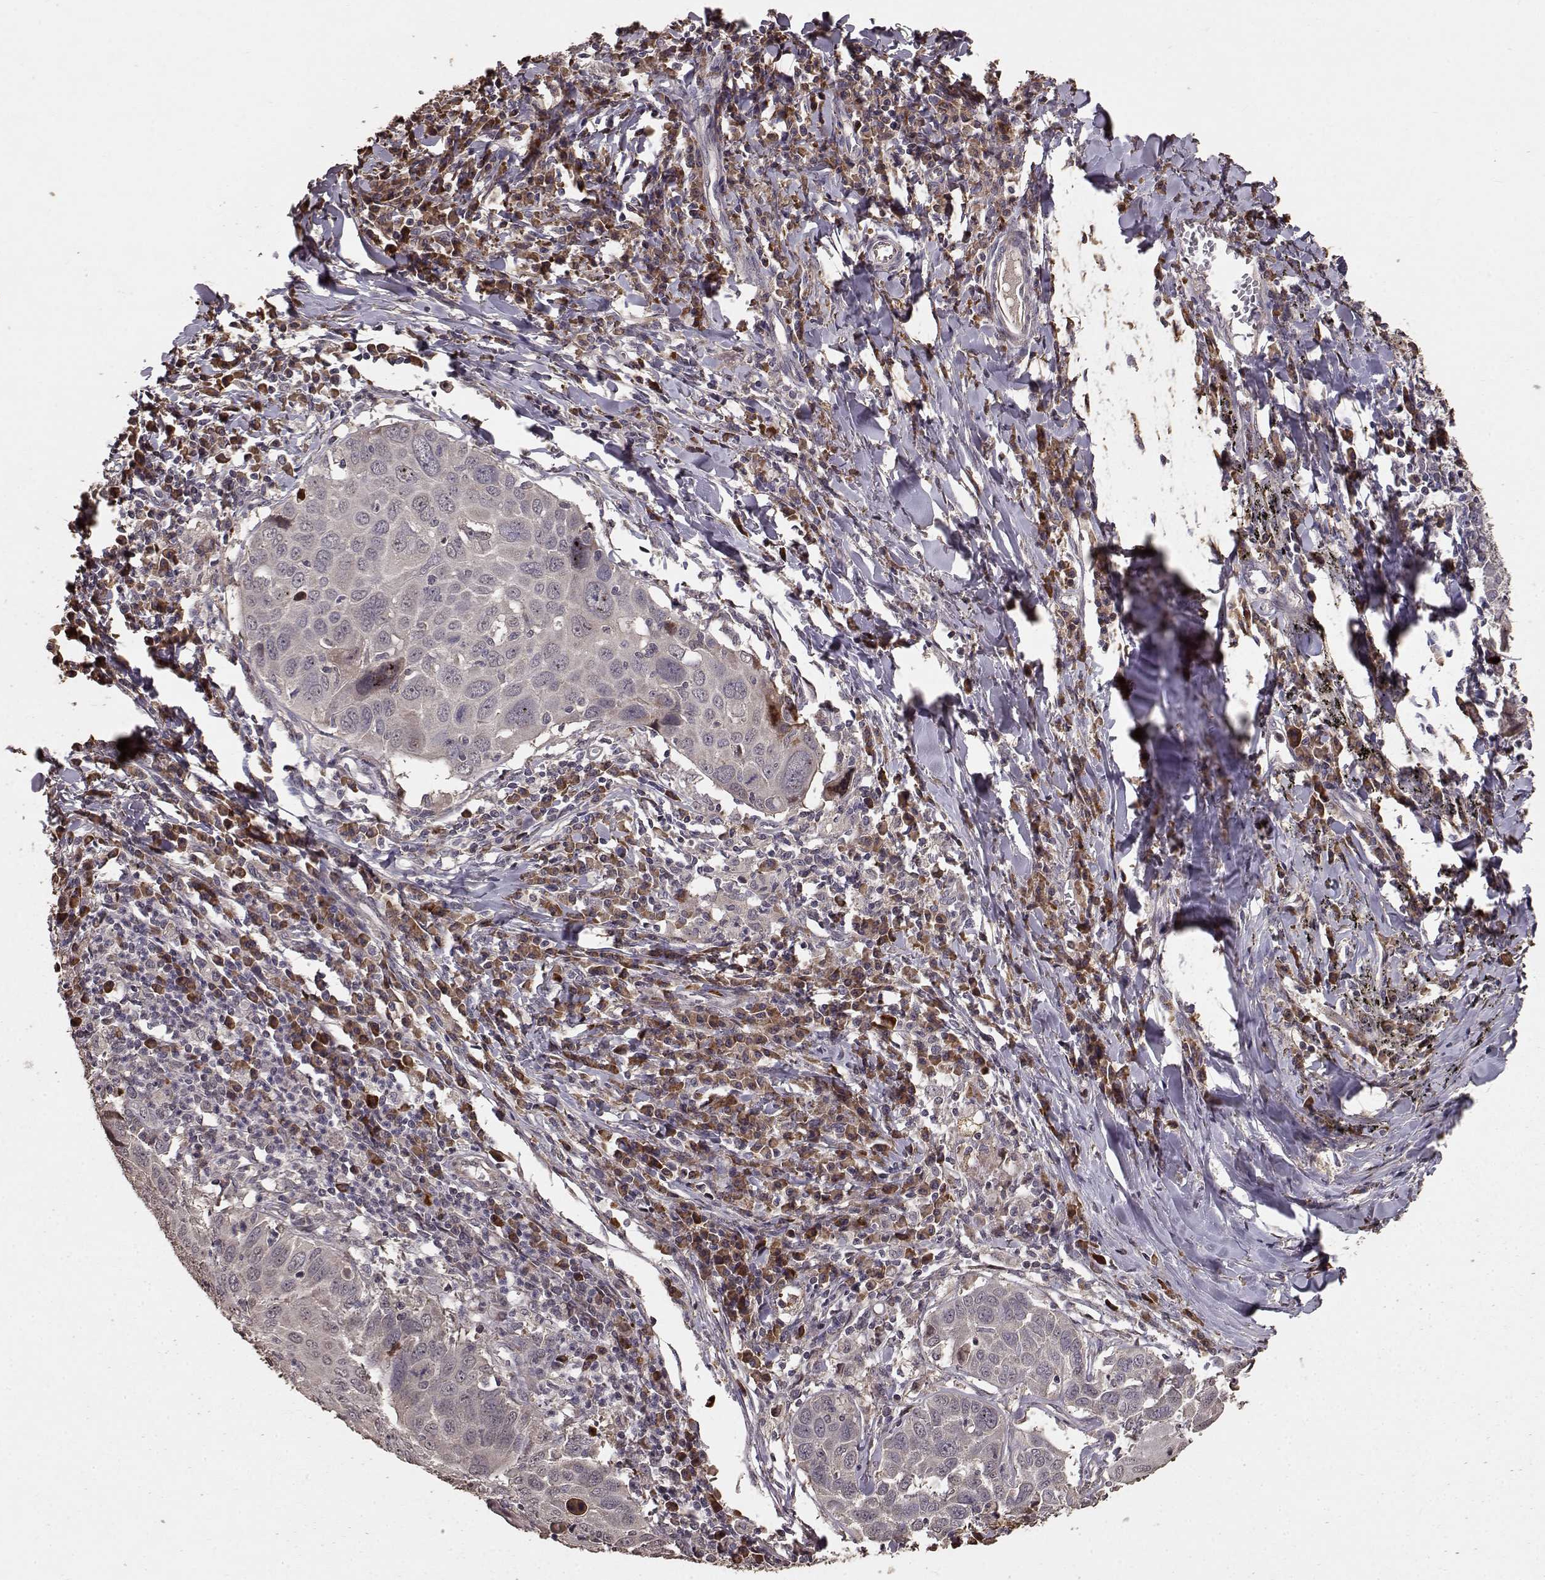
{"staining": {"intensity": "weak", "quantity": ">75%", "location": "cytoplasmic/membranous"}, "tissue": "lung cancer", "cell_type": "Tumor cells", "image_type": "cancer", "snomed": [{"axis": "morphology", "description": "Squamous cell carcinoma, NOS"}, {"axis": "topography", "description": "Lung"}], "caption": "This histopathology image shows immunohistochemistry (IHC) staining of lung cancer (squamous cell carcinoma), with low weak cytoplasmic/membranous staining in approximately >75% of tumor cells.", "gene": "USP15", "patient": {"sex": "male", "age": 57}}